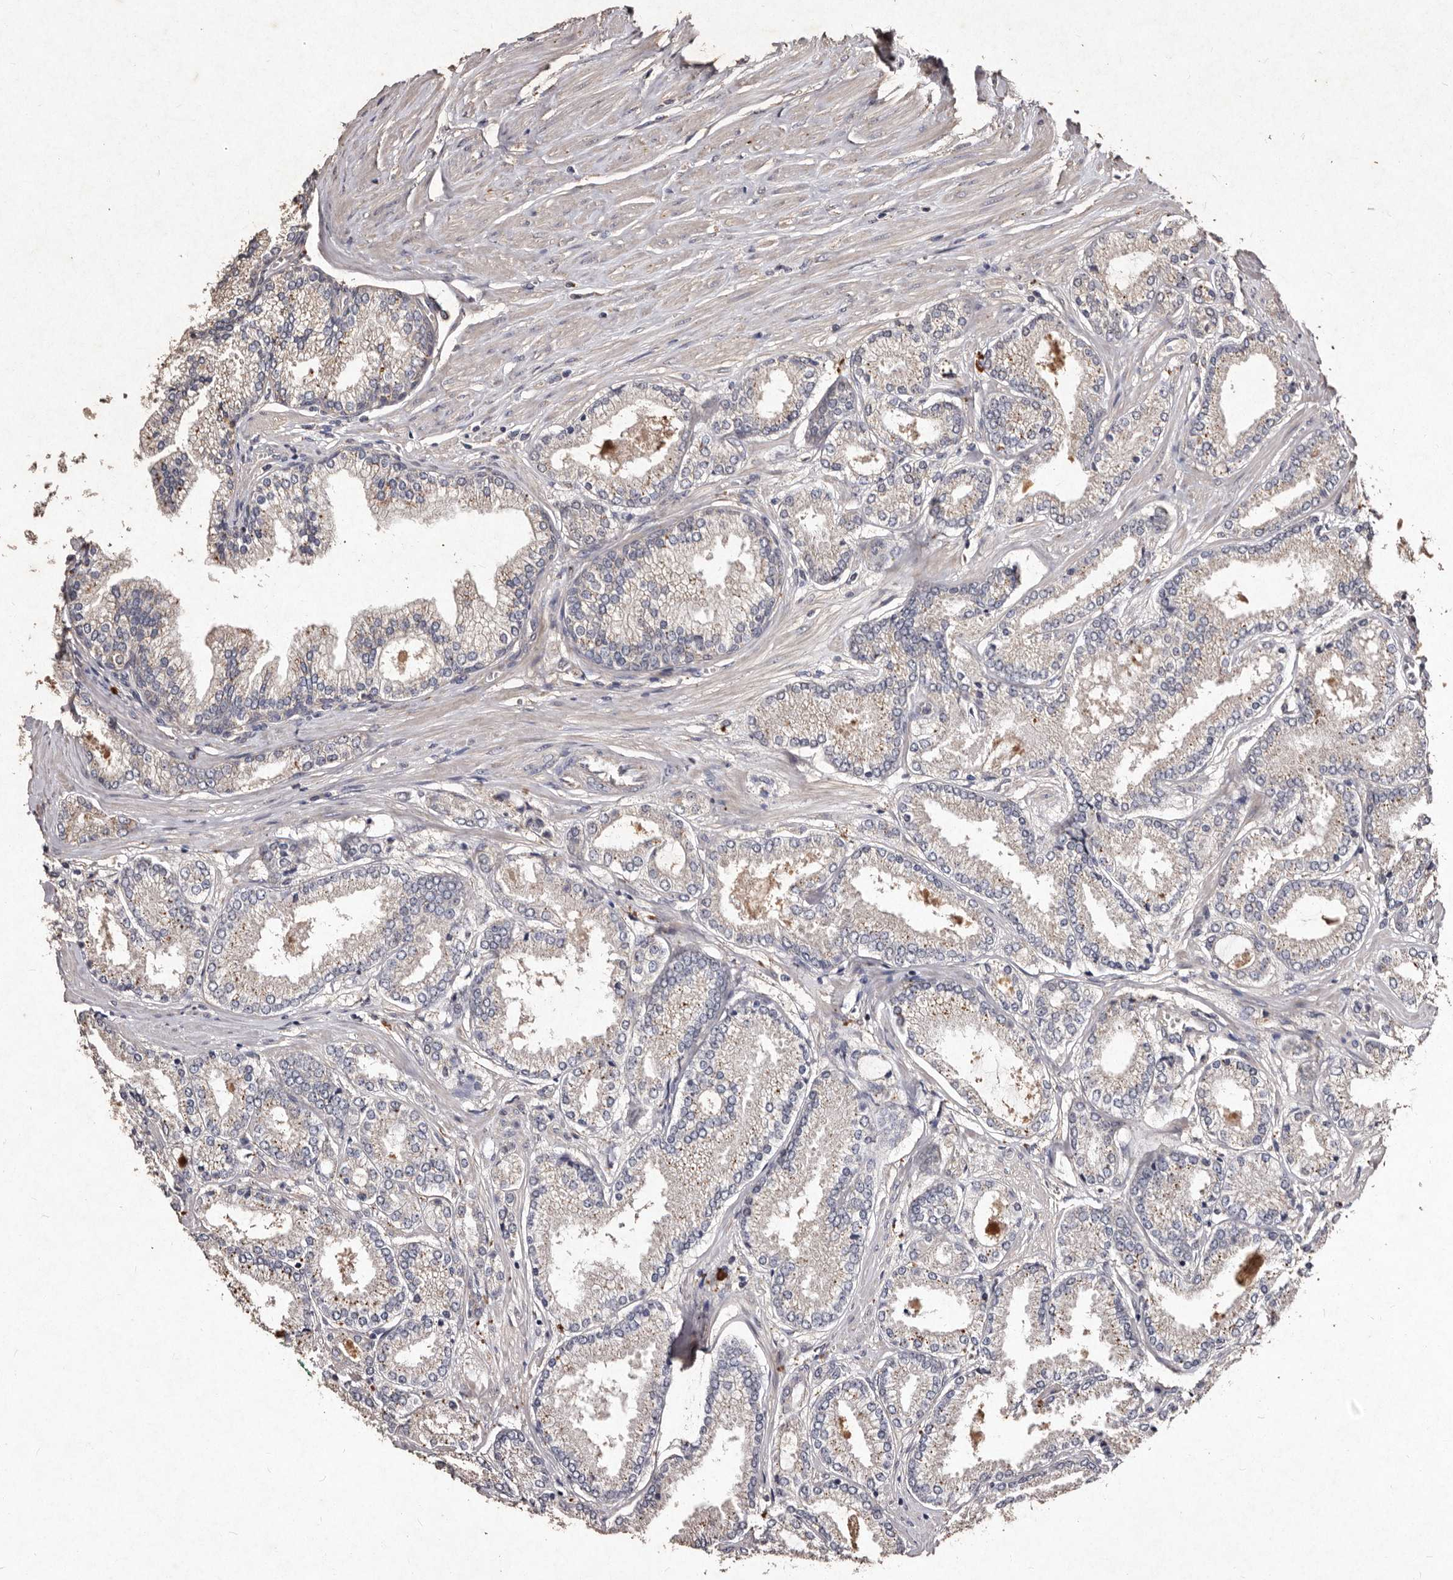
{"staining": {"intensity": "weak", "quantity": "<25%", "location": "cytoplasmic/membranous"}, "tissue": "prostate cancer", "cell_type": "Tumor cells", "image_type": "cancer", "snomed": [{"axis": "morphology", "description": "Adenocarcinoma, Low grade"}, {"axis": "topography", "description": "Prostate"}], "caption": "This is an immunohistochemistry photomicrograph of human adenocarcinoma (low-grade) (prostate). There is no staining in tumor cells.", "gene": "TFB1M", "patient": {"sex": "male", "age": 62}}